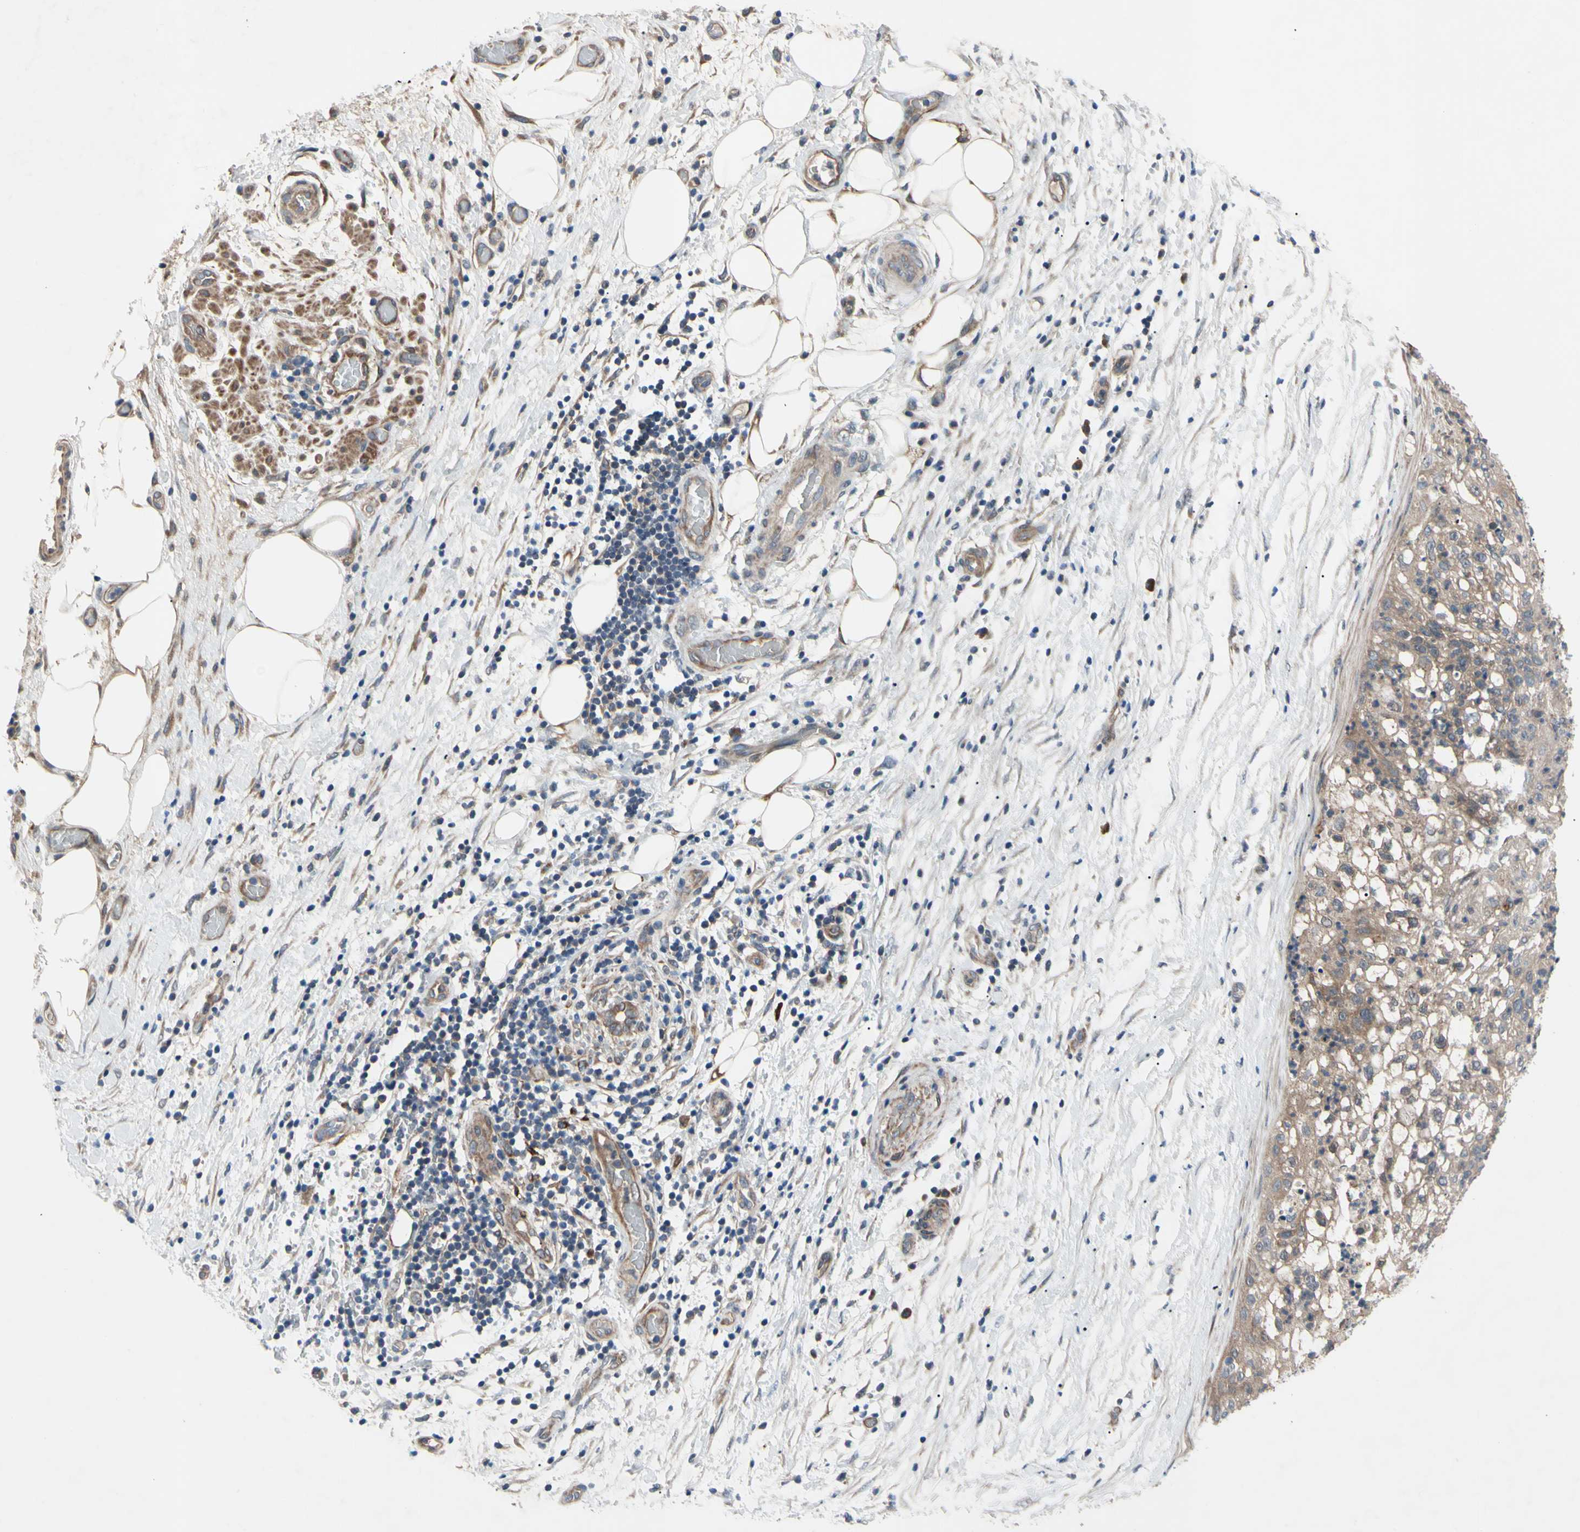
{"staining": {"intensity": "weak", "quantity": ">75%", "location": "cytoplasmic/membranous"}, "tissue": "lung cancer", "cell_type": "Tumor cells", "image_type": "cancer", "snomed": [{"axis": "morphology", "description": "Inflammation, NOS"}, {"axis": "morphology", "description": "Squamous cell carcinoma, NOS"}, {"axis": "topography", "description": "Lymph node"}, {"axis": "topography", "description": "Soft tissue"}, {"axis": "topography", "description": "Lung"}], "caption": "This micrograph demonstrates lung cancer stained with IHC to label a protein in brown. The cytoplasmic/membranous of tumor cells show weak positivity for the protein. Nuclei are counter-stained blue.", "gene": "SVIL", "patient": {"sex": "male", "age": 66}}